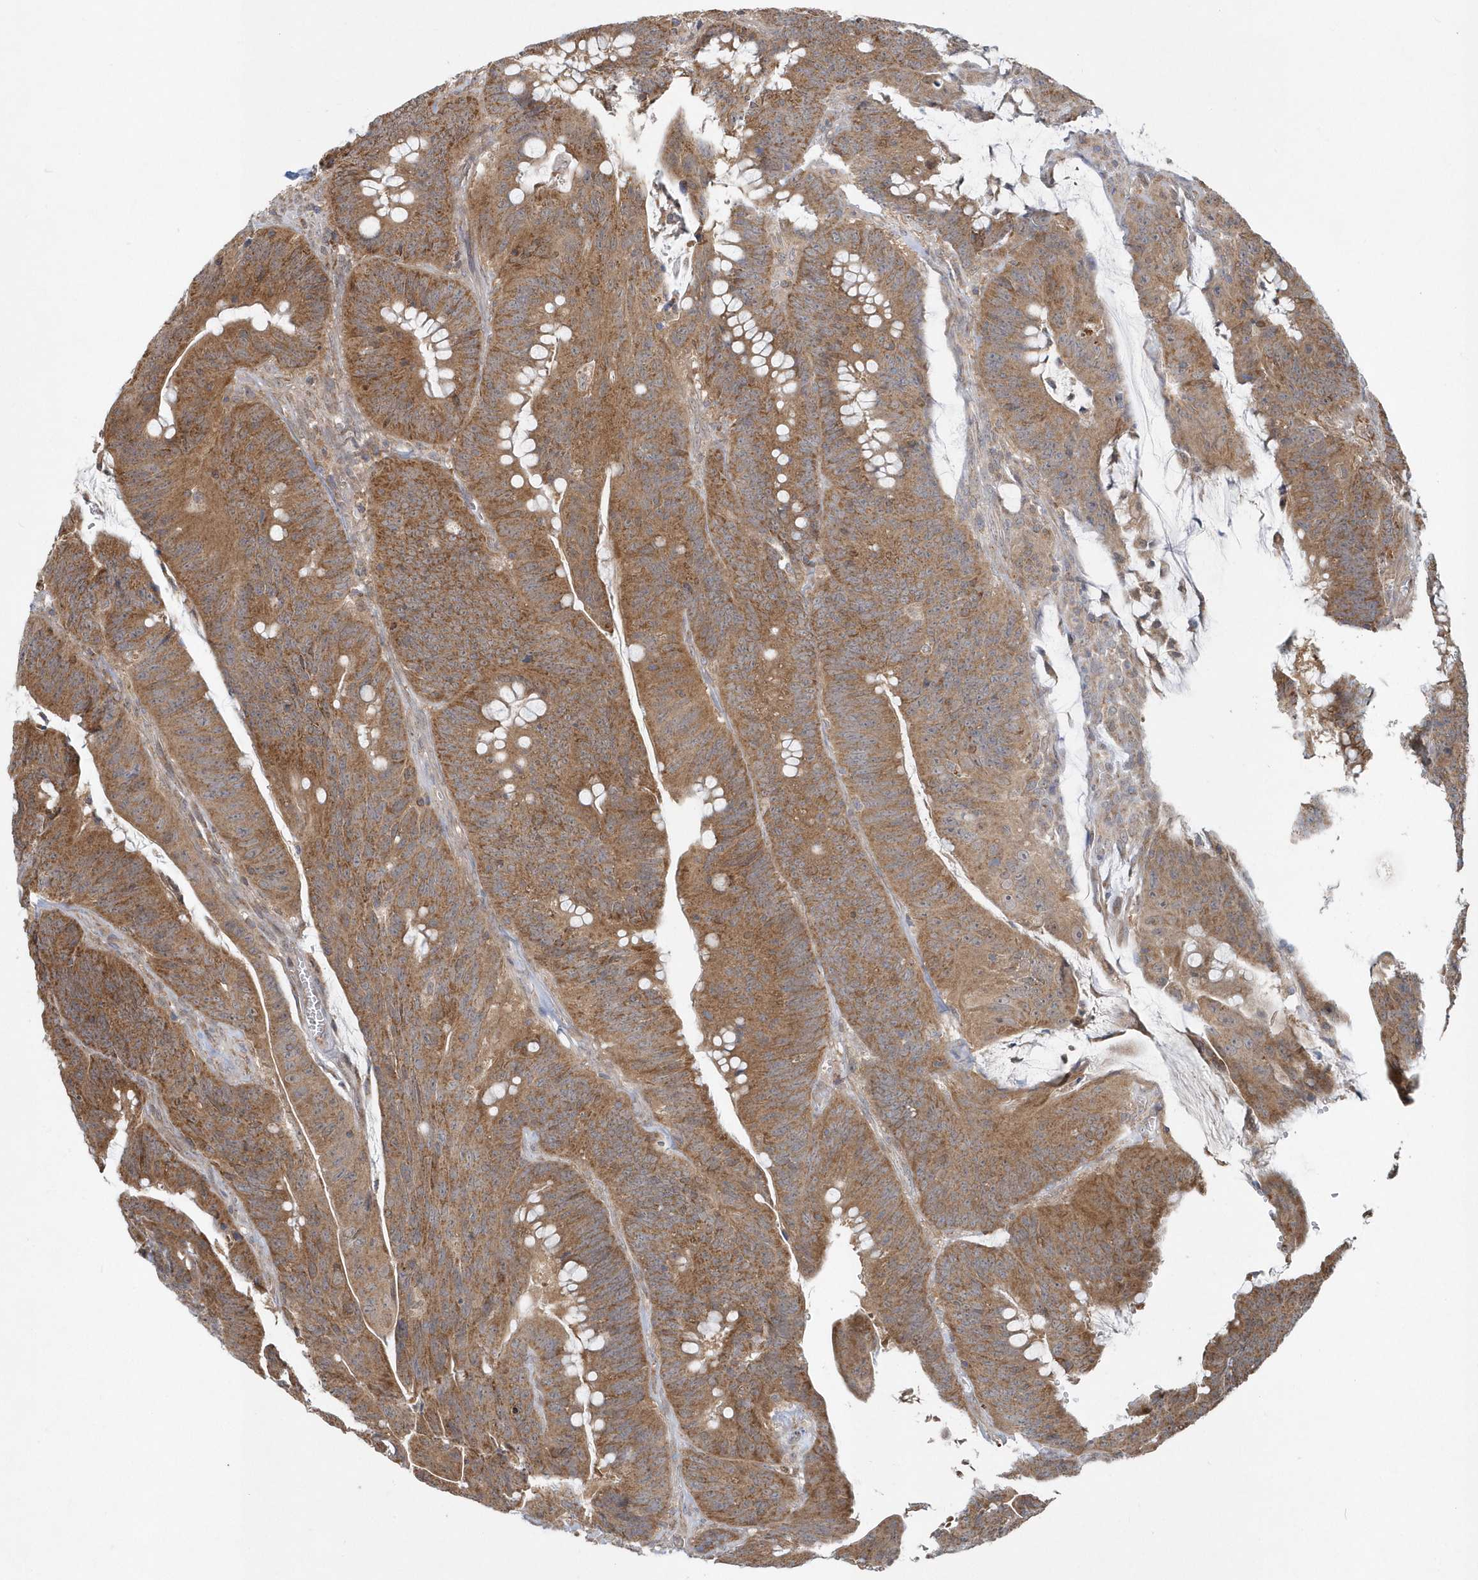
{"staining": {"intensity": "moderate", "quantity": ">75%", "location": "cytoplasmic/membranous"}, "tissue": "colorectal cancer", "cell_type": "Tumor cells", "image_type": "cancer", "snomed": [{"axis": "morphology", "description": "Adenocarcinoma, NOS"}, {"axis": "topography", "description": "Colon"}], "caption": "A micrograph of human colorectal adenocarcinoma stained for a protein demonstrates moderate cytoplasmic/membranous brown staining in tumor cells.", "gene": "PPP1R7", "patient": {"sex": "male", "age": 45}}